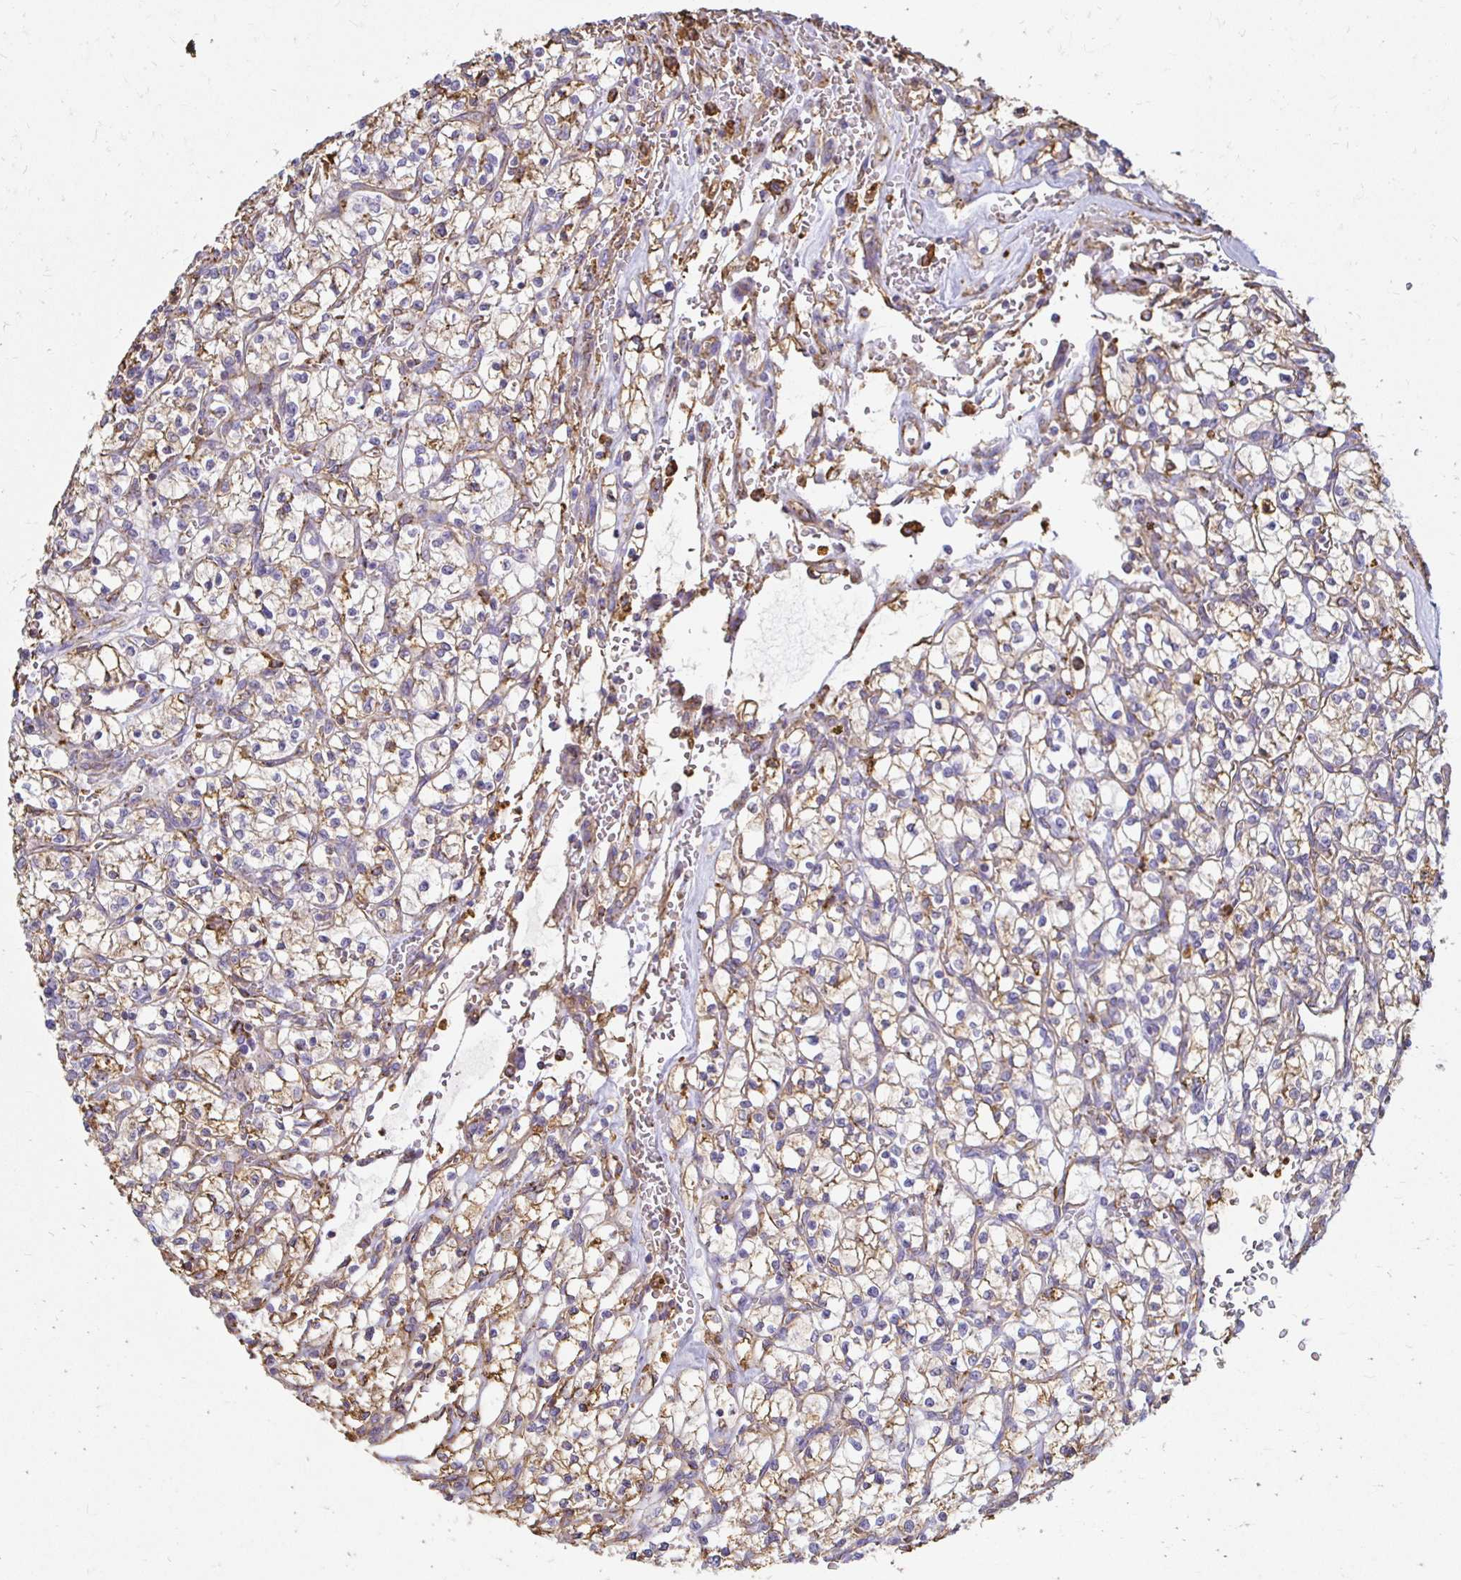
{"staining": {"intensity": "weak", "quantity": "25%-75%", "location": "cytoplasmic/membranous"}, "tissue": "renal cancer", "cell_type": "Tumor cells", "image_type": "cancer", "snomed": [{"axis": "morphology", "description": "Adenocarcinoma, NOS"}, {"axis": "topography", "description": "Kidney"}], "caption": "IHC (DAB) staining of human renal adenocarcinoma shows weak cytoplasmic/membranous protein expression in about 25%-75% of tumor cells.", "gene": "TAS1R3", "patient": {"sex": "female", "age": 64}}